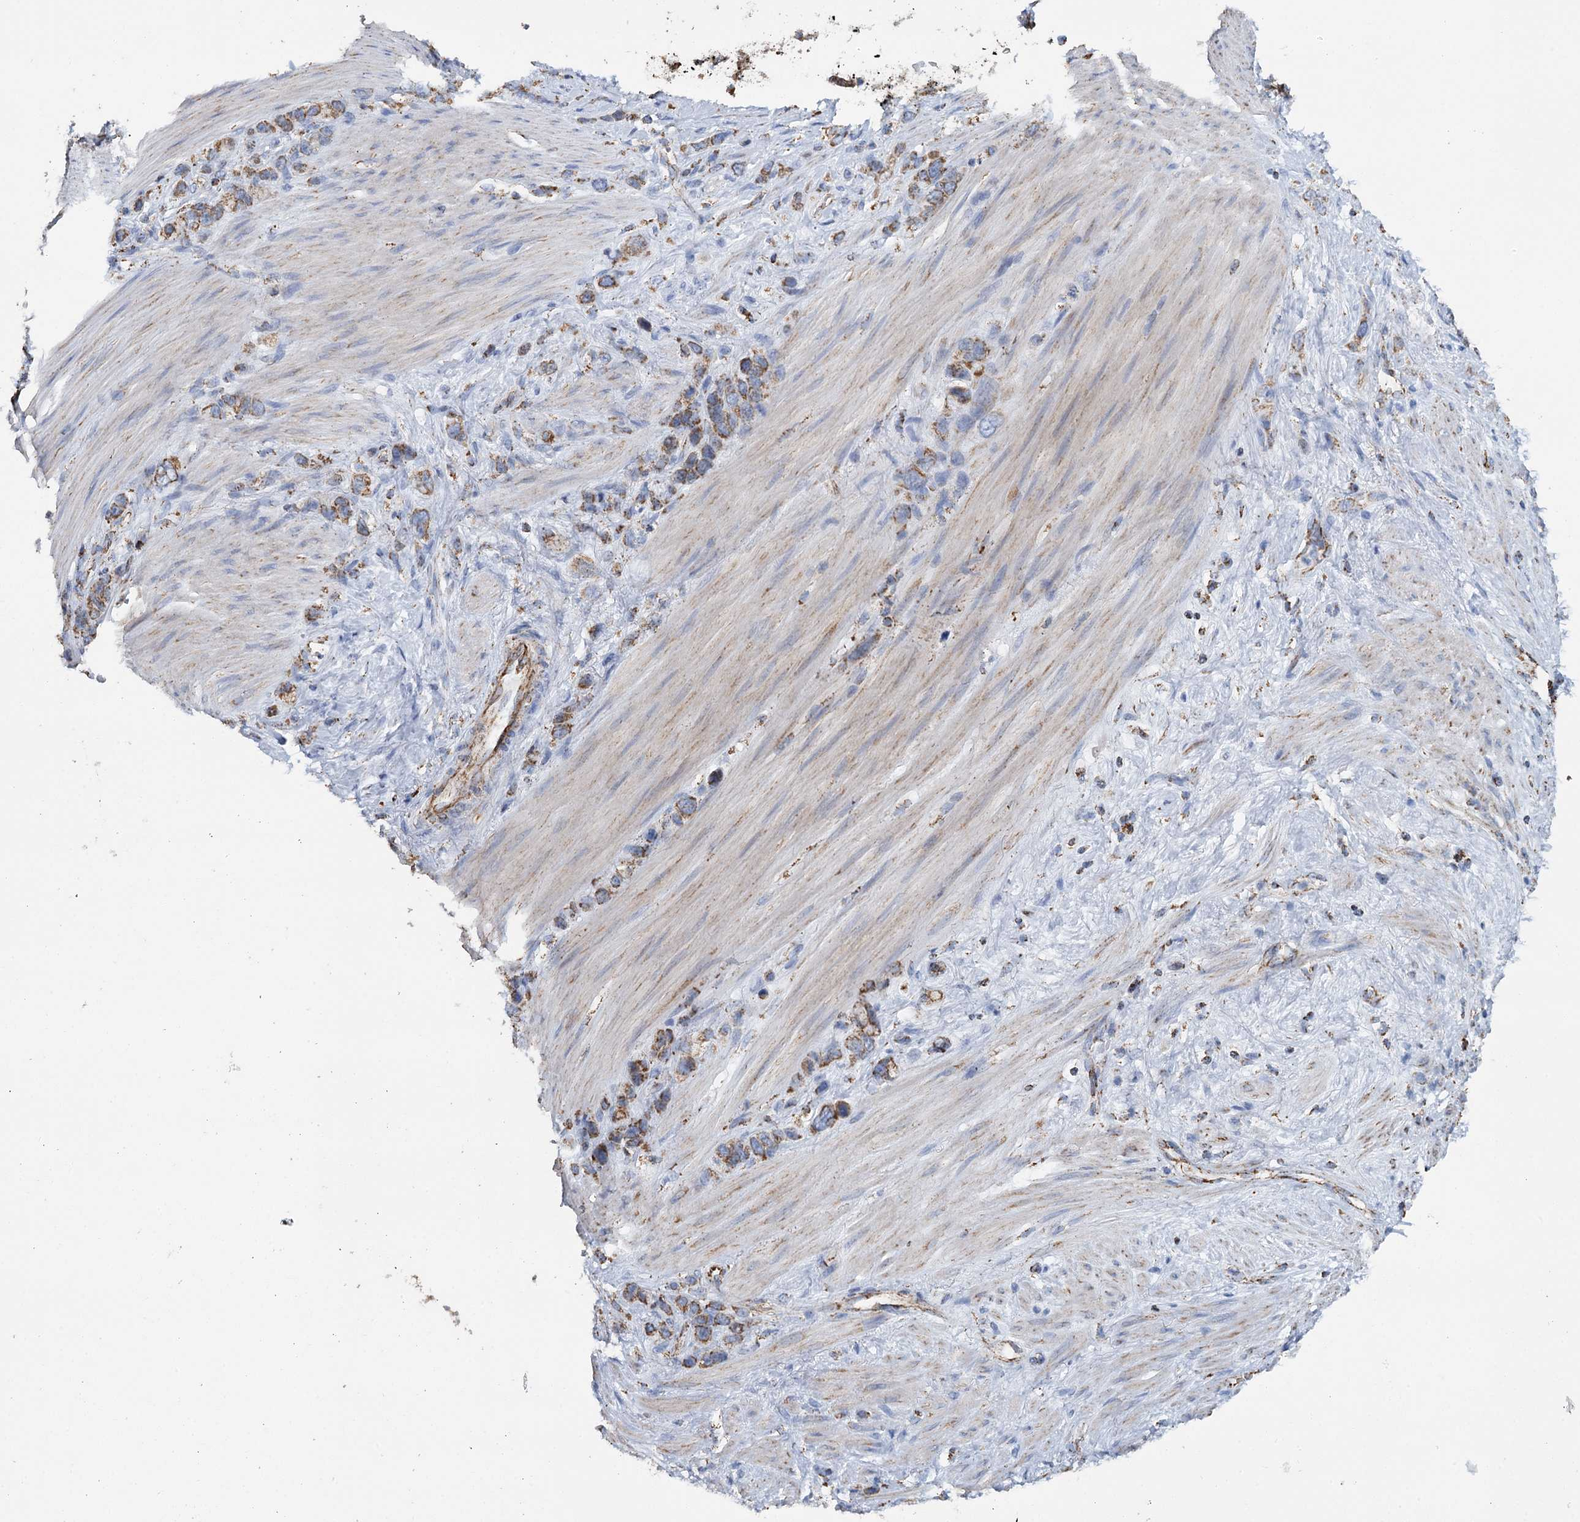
{"staining": {"intensity": "moderate", "quantity": ">75%", "location": "cytoplasmic/membranous"}, "tissue": "stomach cancer", "cell_type": "Tumor cells", "image_type": "cancer", "snomed": [{"axis": "morphology", "description": "Adenocarcinoma, NOS"}, {"axis": "morphology", "description": "Adenocarcinoma, High grade"}, {"axis": "topography", "description": "Stomach, upper"}, {"axis": "topography", "description": "Stomach, lower"}], "caption": "Immunohistochemistry (IHC) staining of adenocarcinoma (stomach), which exhibits medium levels of moderate cytoplasmic/membranous staining in about >75% of tumor cells indicating moderate cytoplasmic/membranous protein staining. The staining was performed using DAB (3,3'-diaminobenzidine) (brown) for protein detection and nuclei were counterstained in hematoxylin (blue).", "gene": "MRPL44", "patient": {"sex": "female", "age": 65}}